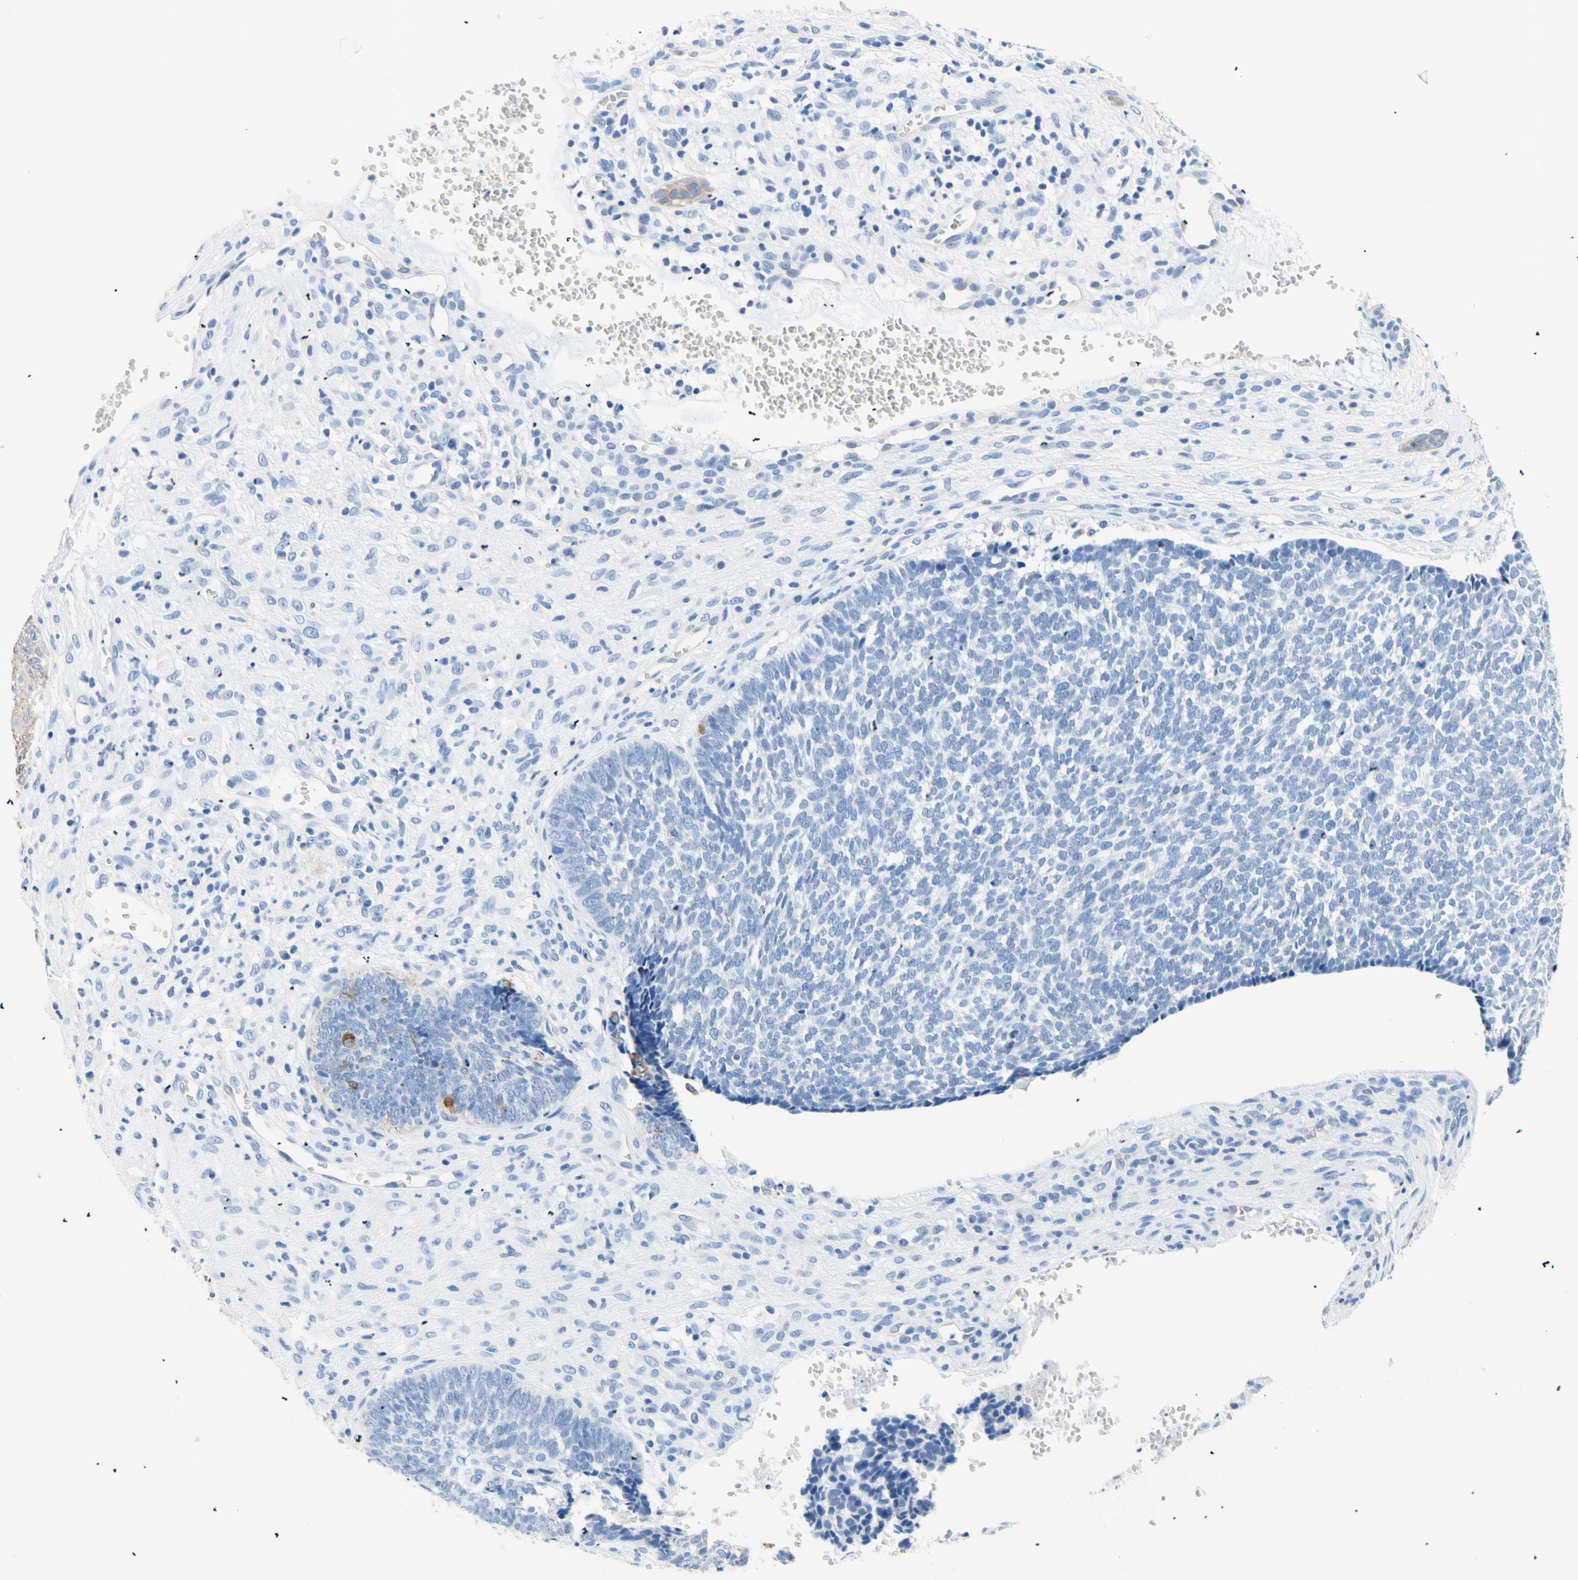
{"staining": {"intensity": "negative", "quantity": "none", "location": "none"}, "tissue": "skin cancer", "cell_type": "Tumor cells", "image_type": "cancer", "snomed": [{"axis": "morphology", "description": "Basal cell carcinoma"}, {"axis": "topography", "description": "Skin"}], "caption": "This is a histopathology image of immunohistochemistry staining of skin cancer (basal cell carcinoma), which shows no positivity in tumor cells.", "gene": "HPCA", "patient": {"sex": "male", "age": 84}}